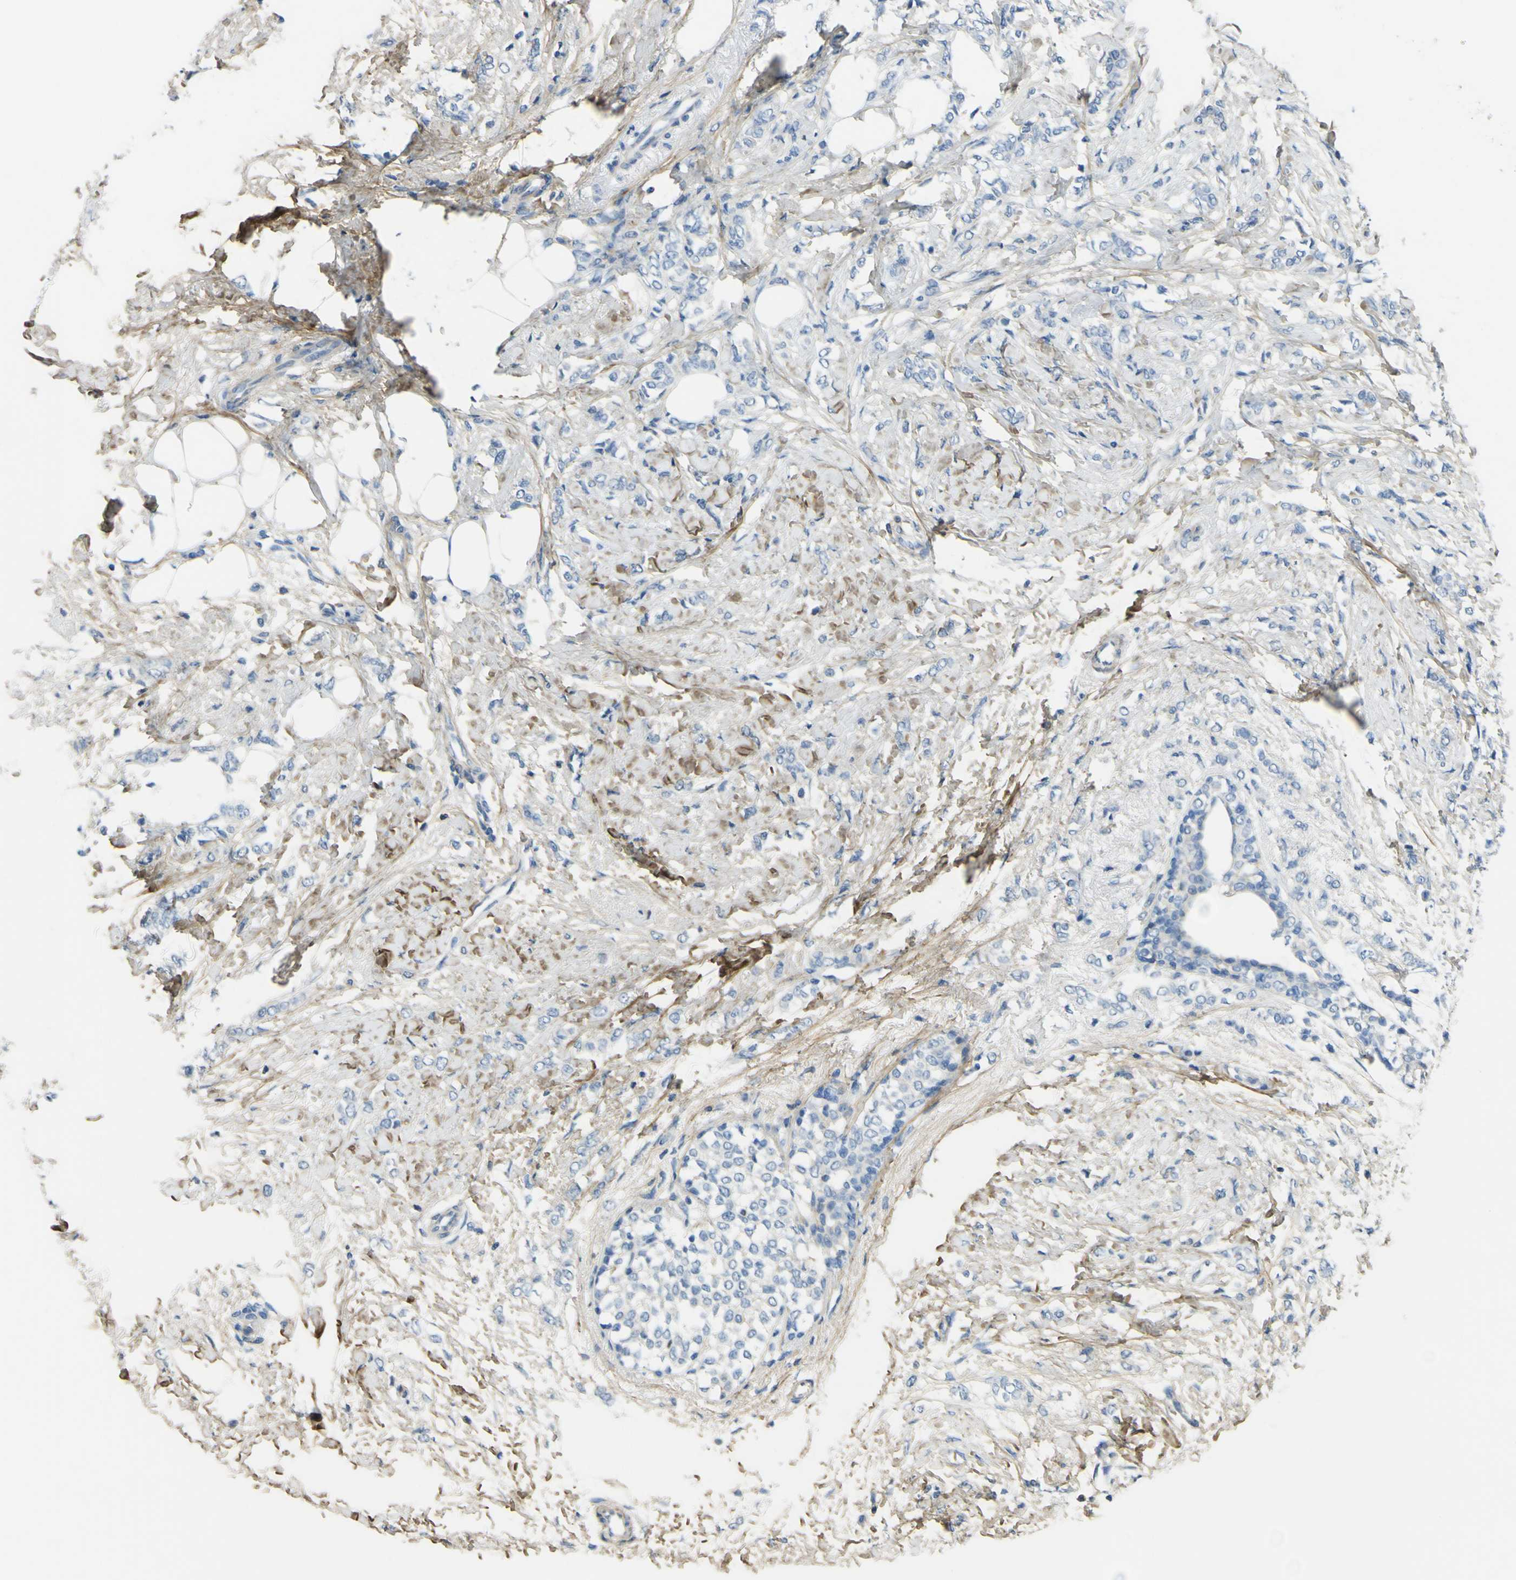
{"staining": {"intensity": "negative", "quantity": "none", "location": "none"}, "tissue": "breast cancer", "cell_type": "Tumor cells", "image_type": "cancer", "snomed": [{"axis": "morphology", "description": "Lobular carcinoma, in situ"}, {"axis": "morphology", "description": "Lobular carcinoma"}, {"axis": "topography", "description": "Breast"}], "caption": "High power microscopy photomicrograph of an immunohistochemistry photomicrograph of breast lobular carcinoma, revealing no significant expression in tumor cells.", "gene": "OGN", "patient": {"sex": "female", "age": 41}}